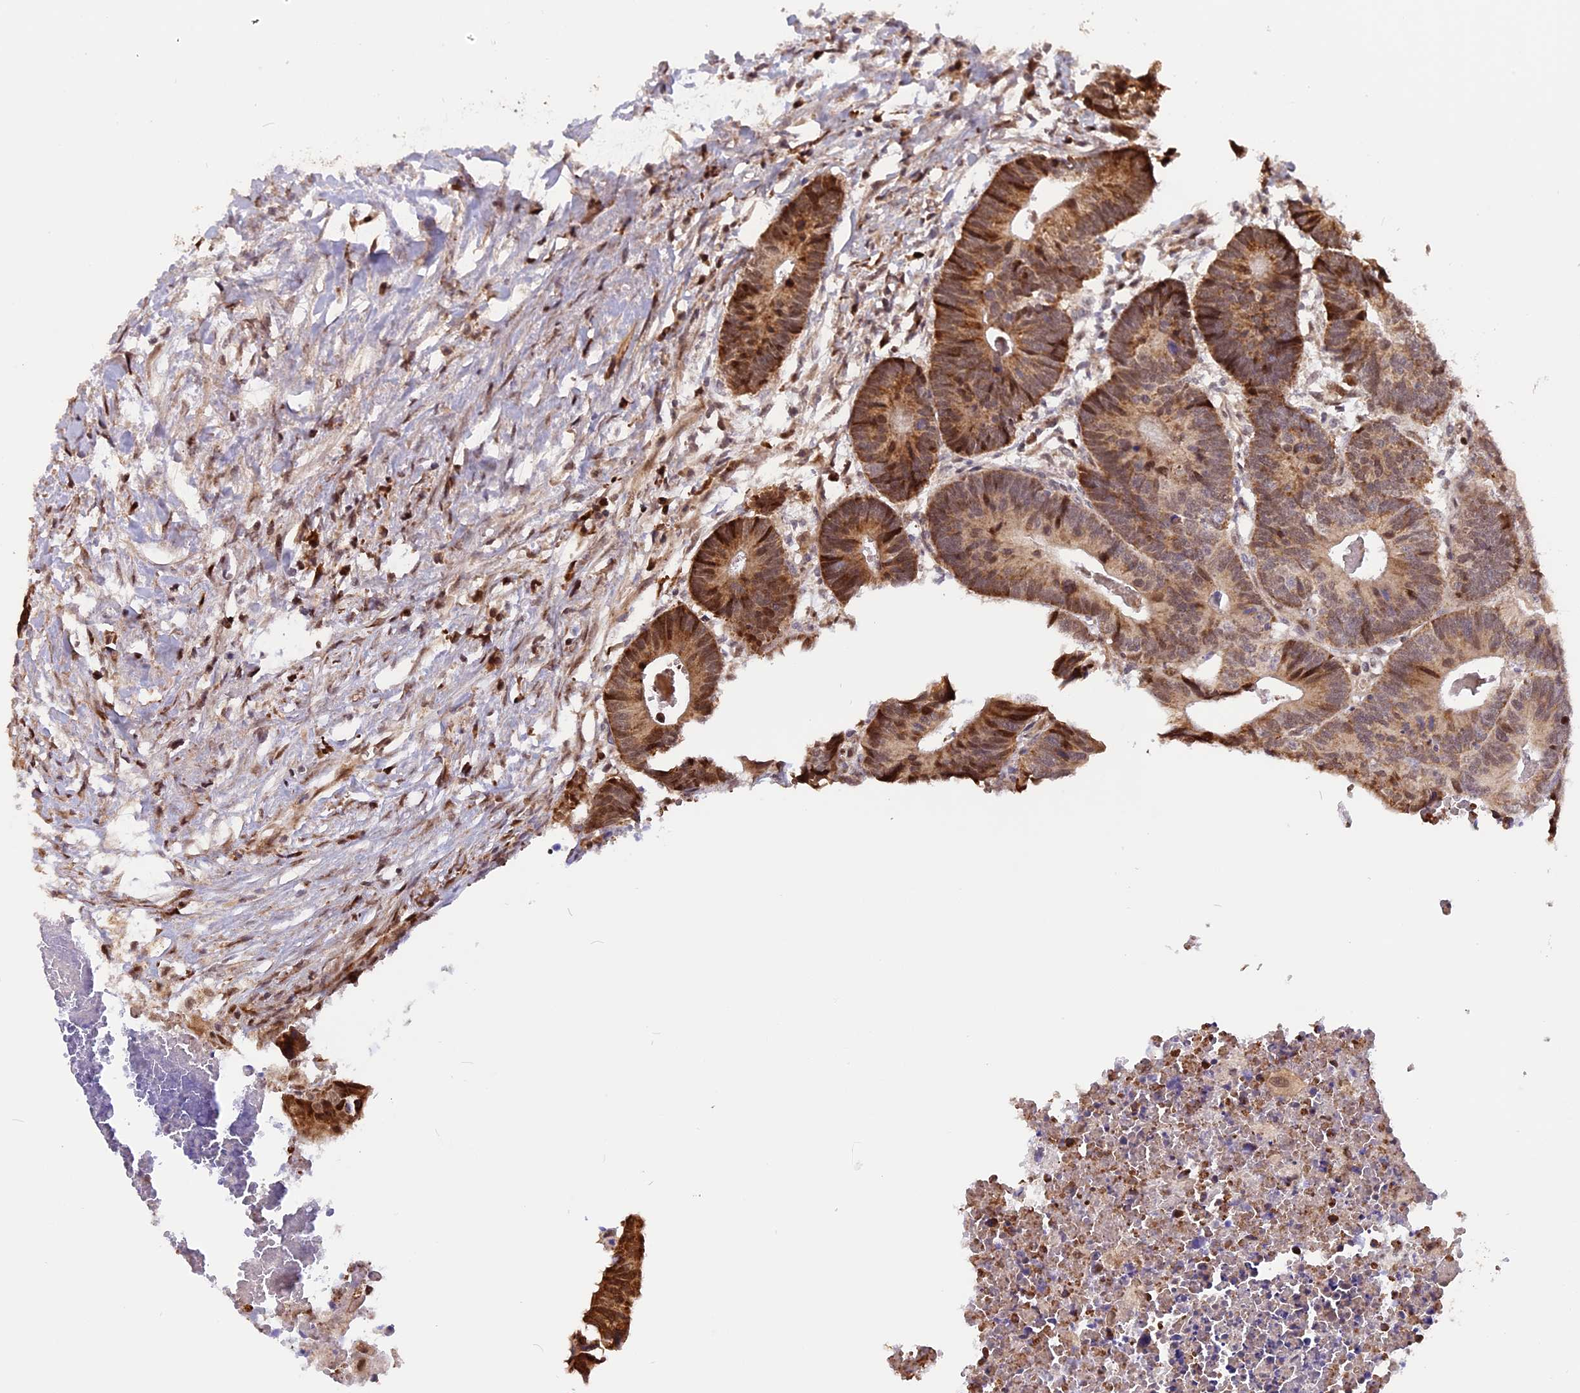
{"staining": {"intensity": "moderate", "quantity": ">75%", "location": "cytoplasmic/membranous,nuclear"}, "tissue": "colorectal cancer", "cell_type": "Tumor cells", "image_type": "cancer", "snomed": [{"axis": "morphology", "description": "Adenocarcinoma, NOS"}, {"axis": "topography", "description": "Colon"}], "caption": "Immunohistochemistry (DAB (3,3'-diaminobenzidine)) staining of colorectal cancer exhibits moderate cytoplasmic/membranous and nuclear protein staining in about >75% of tumor cells.", "gene": "MICALL1", "patient": {"sex": "female", "age": 57}}